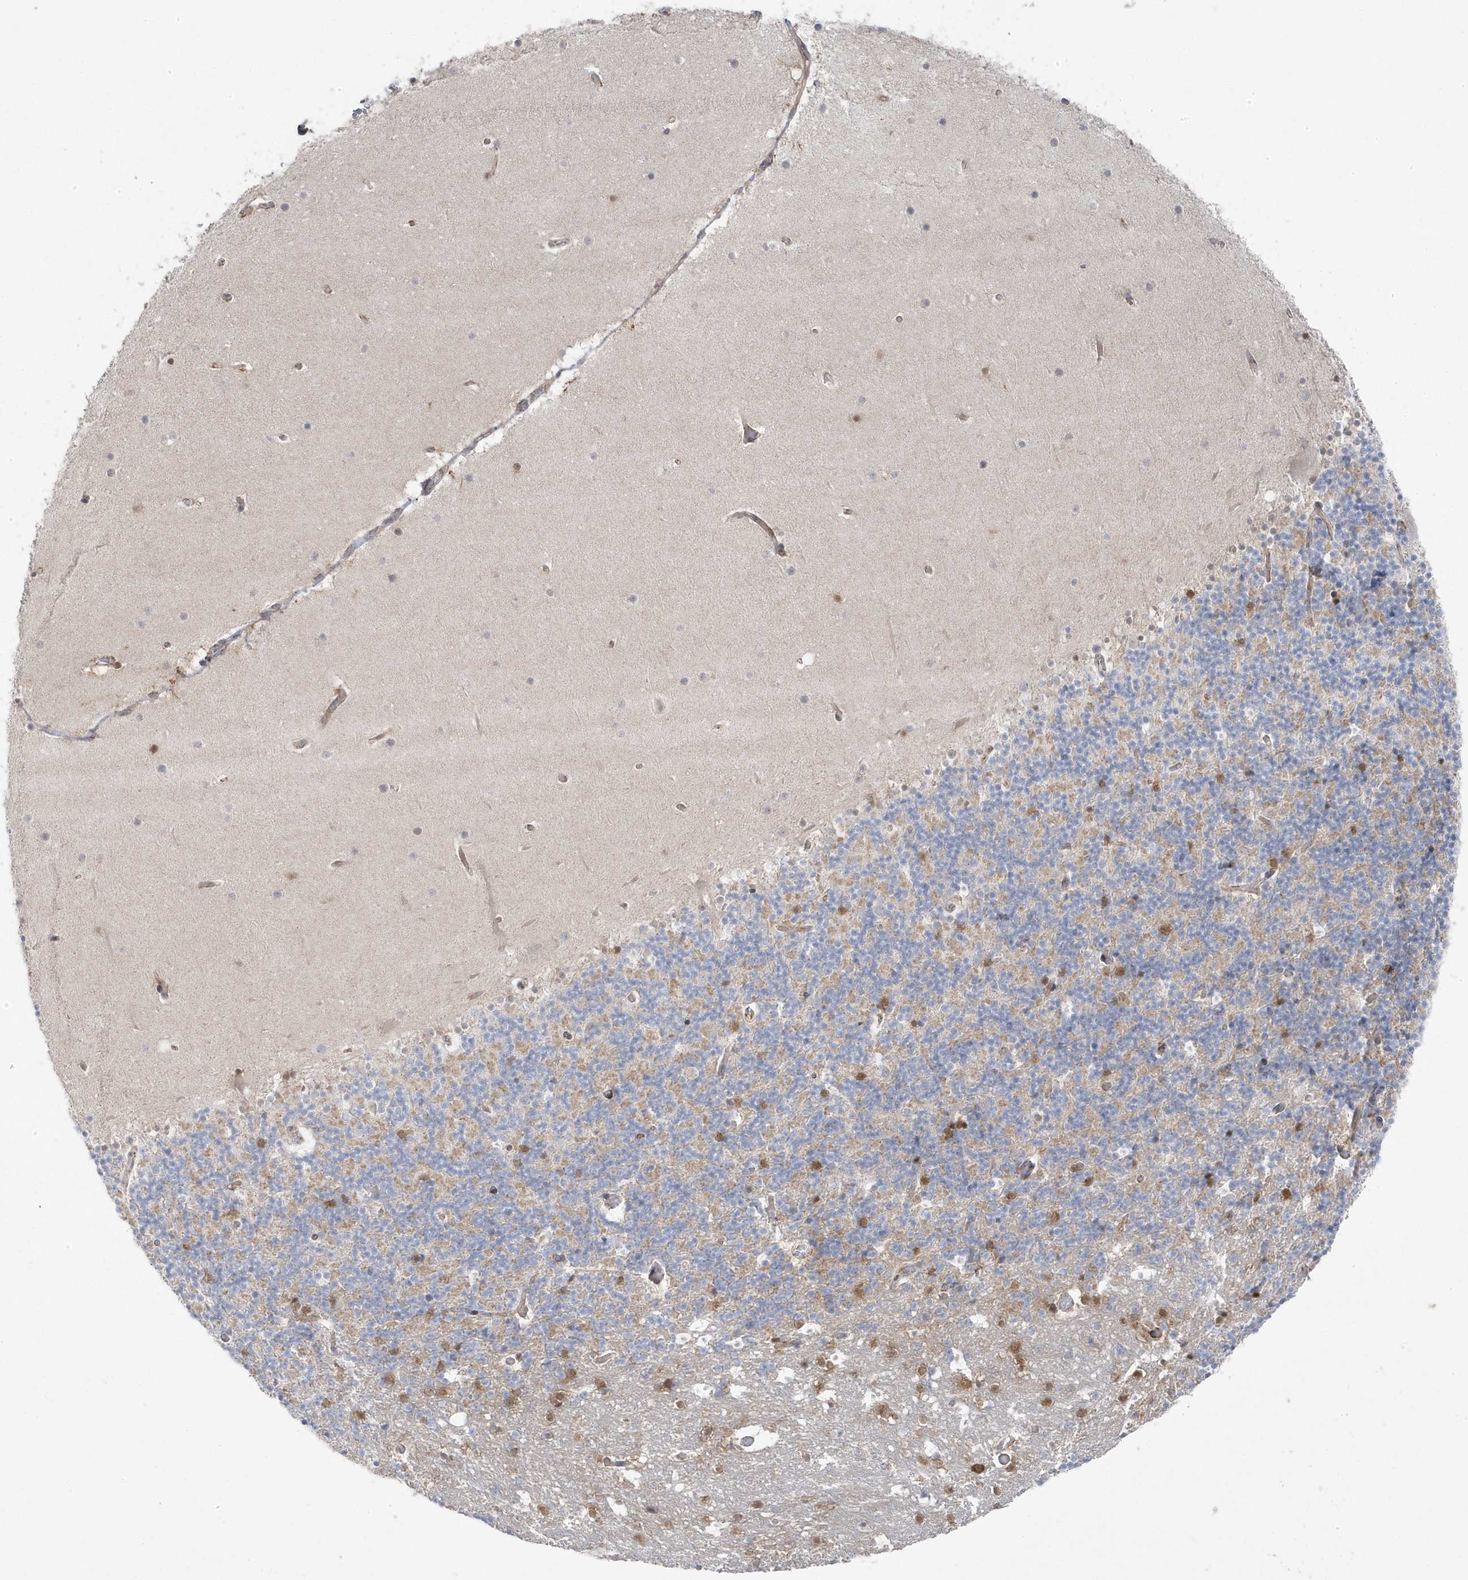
{"staining": {"intensity": "moderate", "quantity": "<25%", "location": "cytoplasmic/membranous"}, "tissue": "cerebellum", "cell_type": "Cells in granular layer", "image_type": "normal", "snomed": [{"axis": "morphology", "description": "Normal tissue, NOS"}, {"axis": "topography", "description": "Cerebellum"}], "caption": "Immunohistochemistry micrograph of unremarkable cerebellum: human cerebellum stained using immunohistochemistry (IHC) exhibits low levels of moderate protein expression localized specifically in the cytoplasmic/membranous of cells in granular layer, appearing as a cytoplasmic/membranous brown color.", "gene": "ZNF654", "patient": {"sex": "male", "age": 57}}